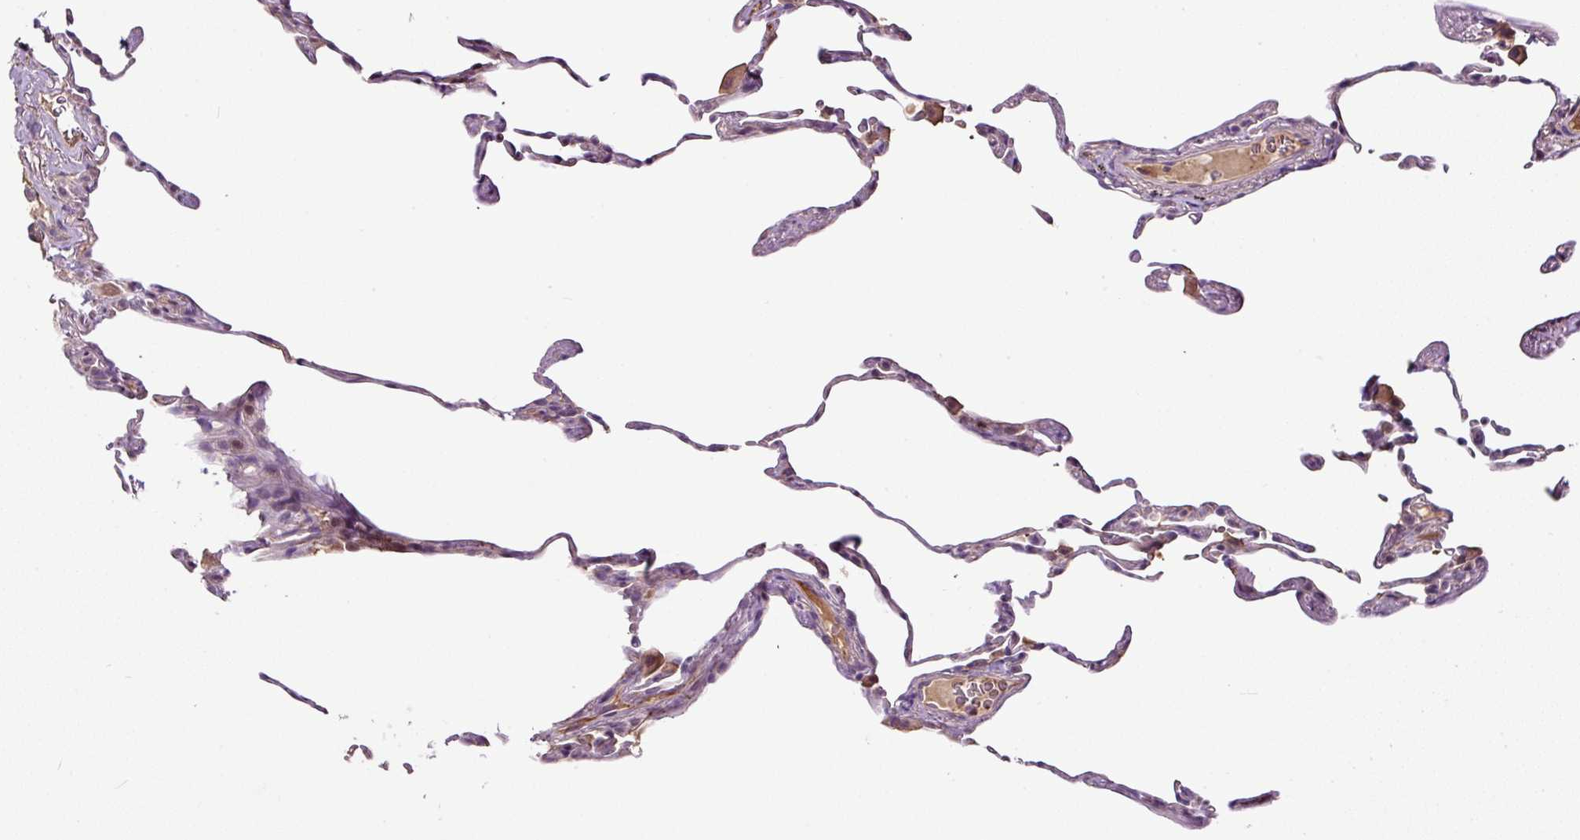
{"staining": {"intensity": "negative", "quantity": "none", "location": "none"}, "tissue": "lung", "cell_type": "Alveolar cells", "image_type": "normal", "snomed": [{"axis": "morphology", "description": "Normal tissue, NOS"}, {"axis": "topography", "description": "Lung"}], "caption": "IHC photomicrograph of benign lung: lung stained with DAB shows no significant protein expression in alveolar cells.", "gene": "LRRC24", "patient": {"sex": "female", "age": 57}}